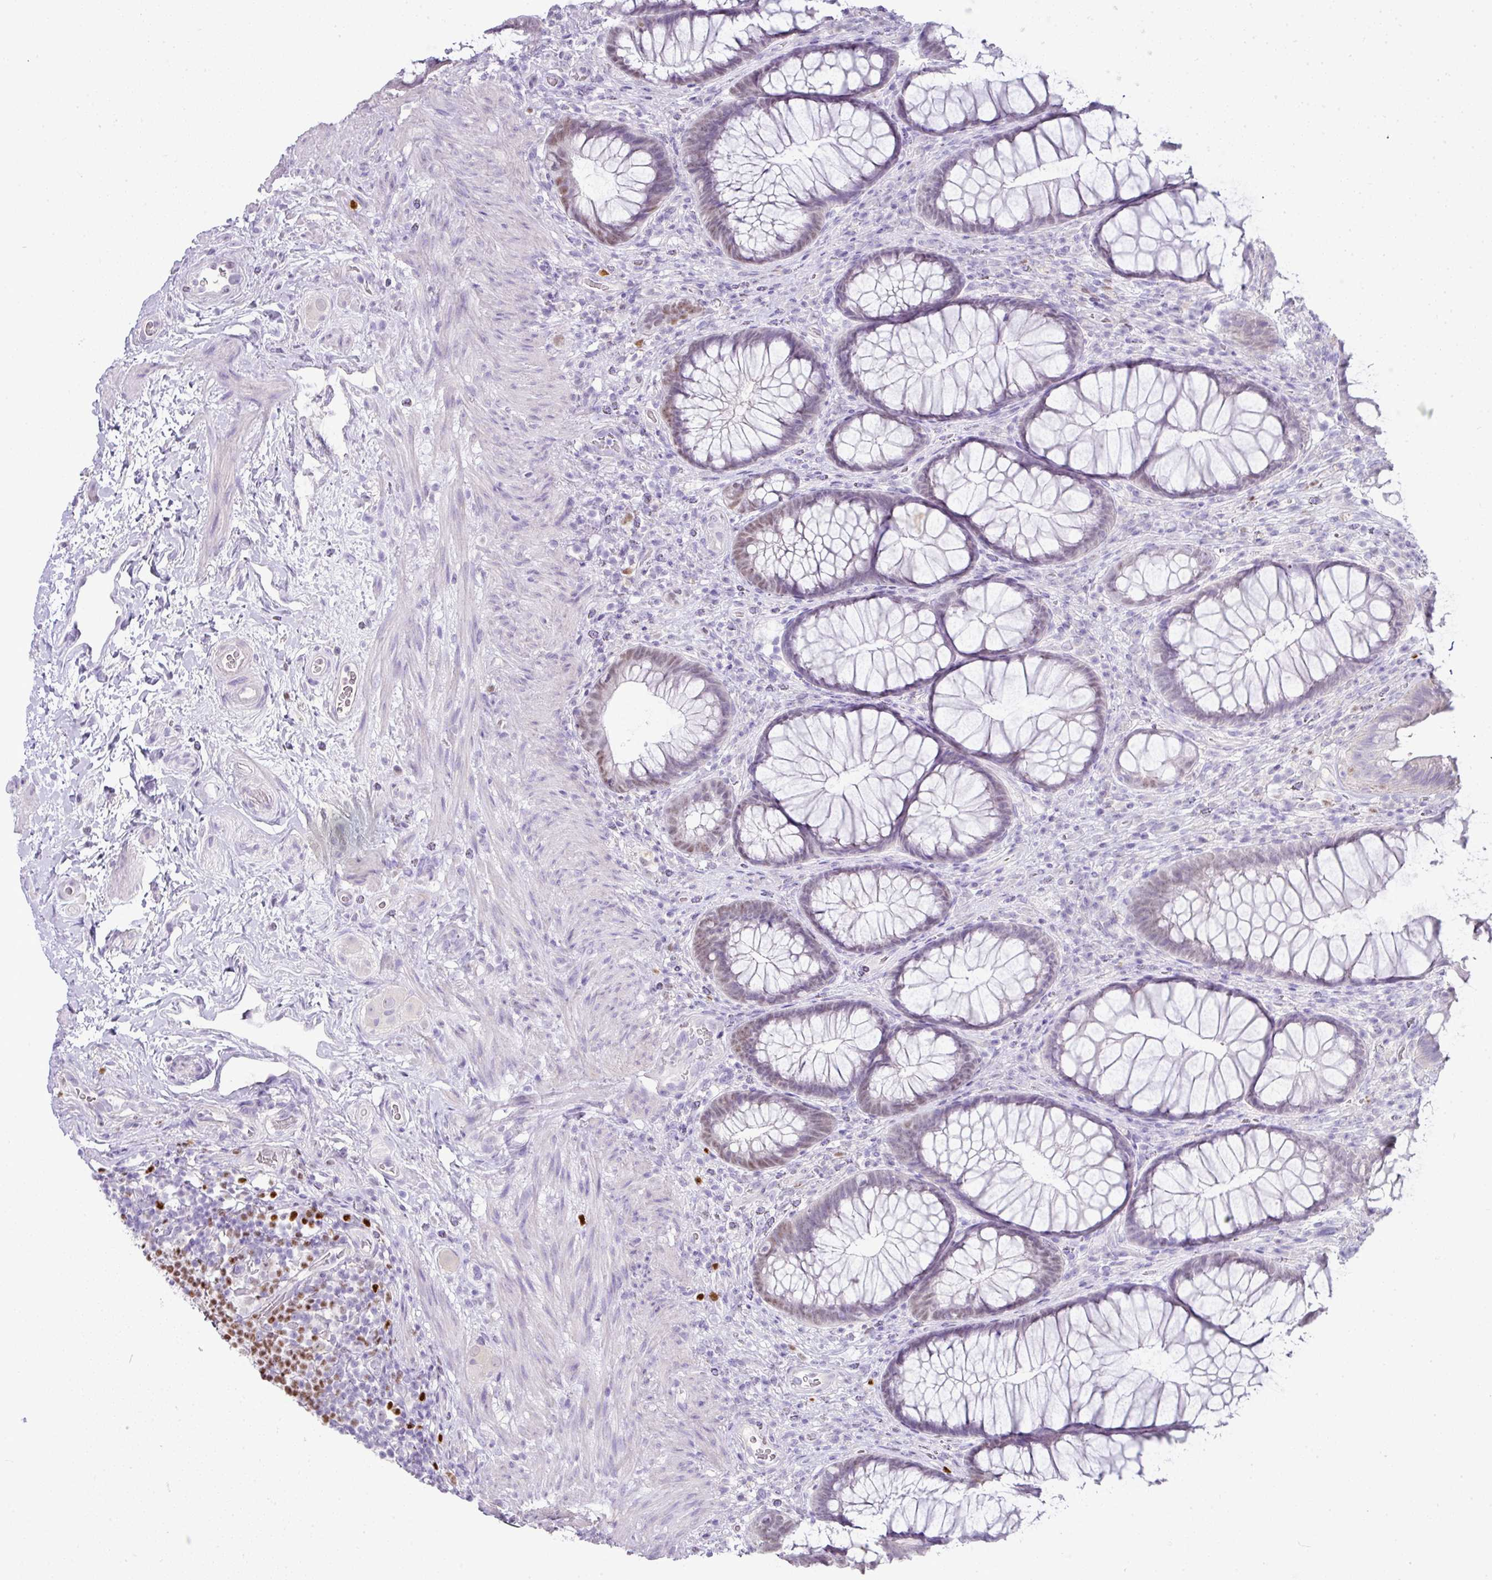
{"staining": {"intensity": "weak", "quantity": "<25%", "location": "cytoplasmic/membranous"}, "tissue": "rectum", "cell_type": "Glandular cells", "image_type": "normal", "snomed": [{"axis": "morphology", "description": "Normal tissue, NOS"}, {"axis": "topography", "description": "Rectum"}], "caption": "DAB (3,3'-diaminobenzidine) immunohistochemical staining of normal rectum displays no significant staining in glandular cells. The staining is performed using DAB (3,3'-diaminobenzidine) brown chromogen with nuclei counter-stained in using hematoxylin.", "gene": "BCL11A", "patient": {"sex": "male", "age": 53}}